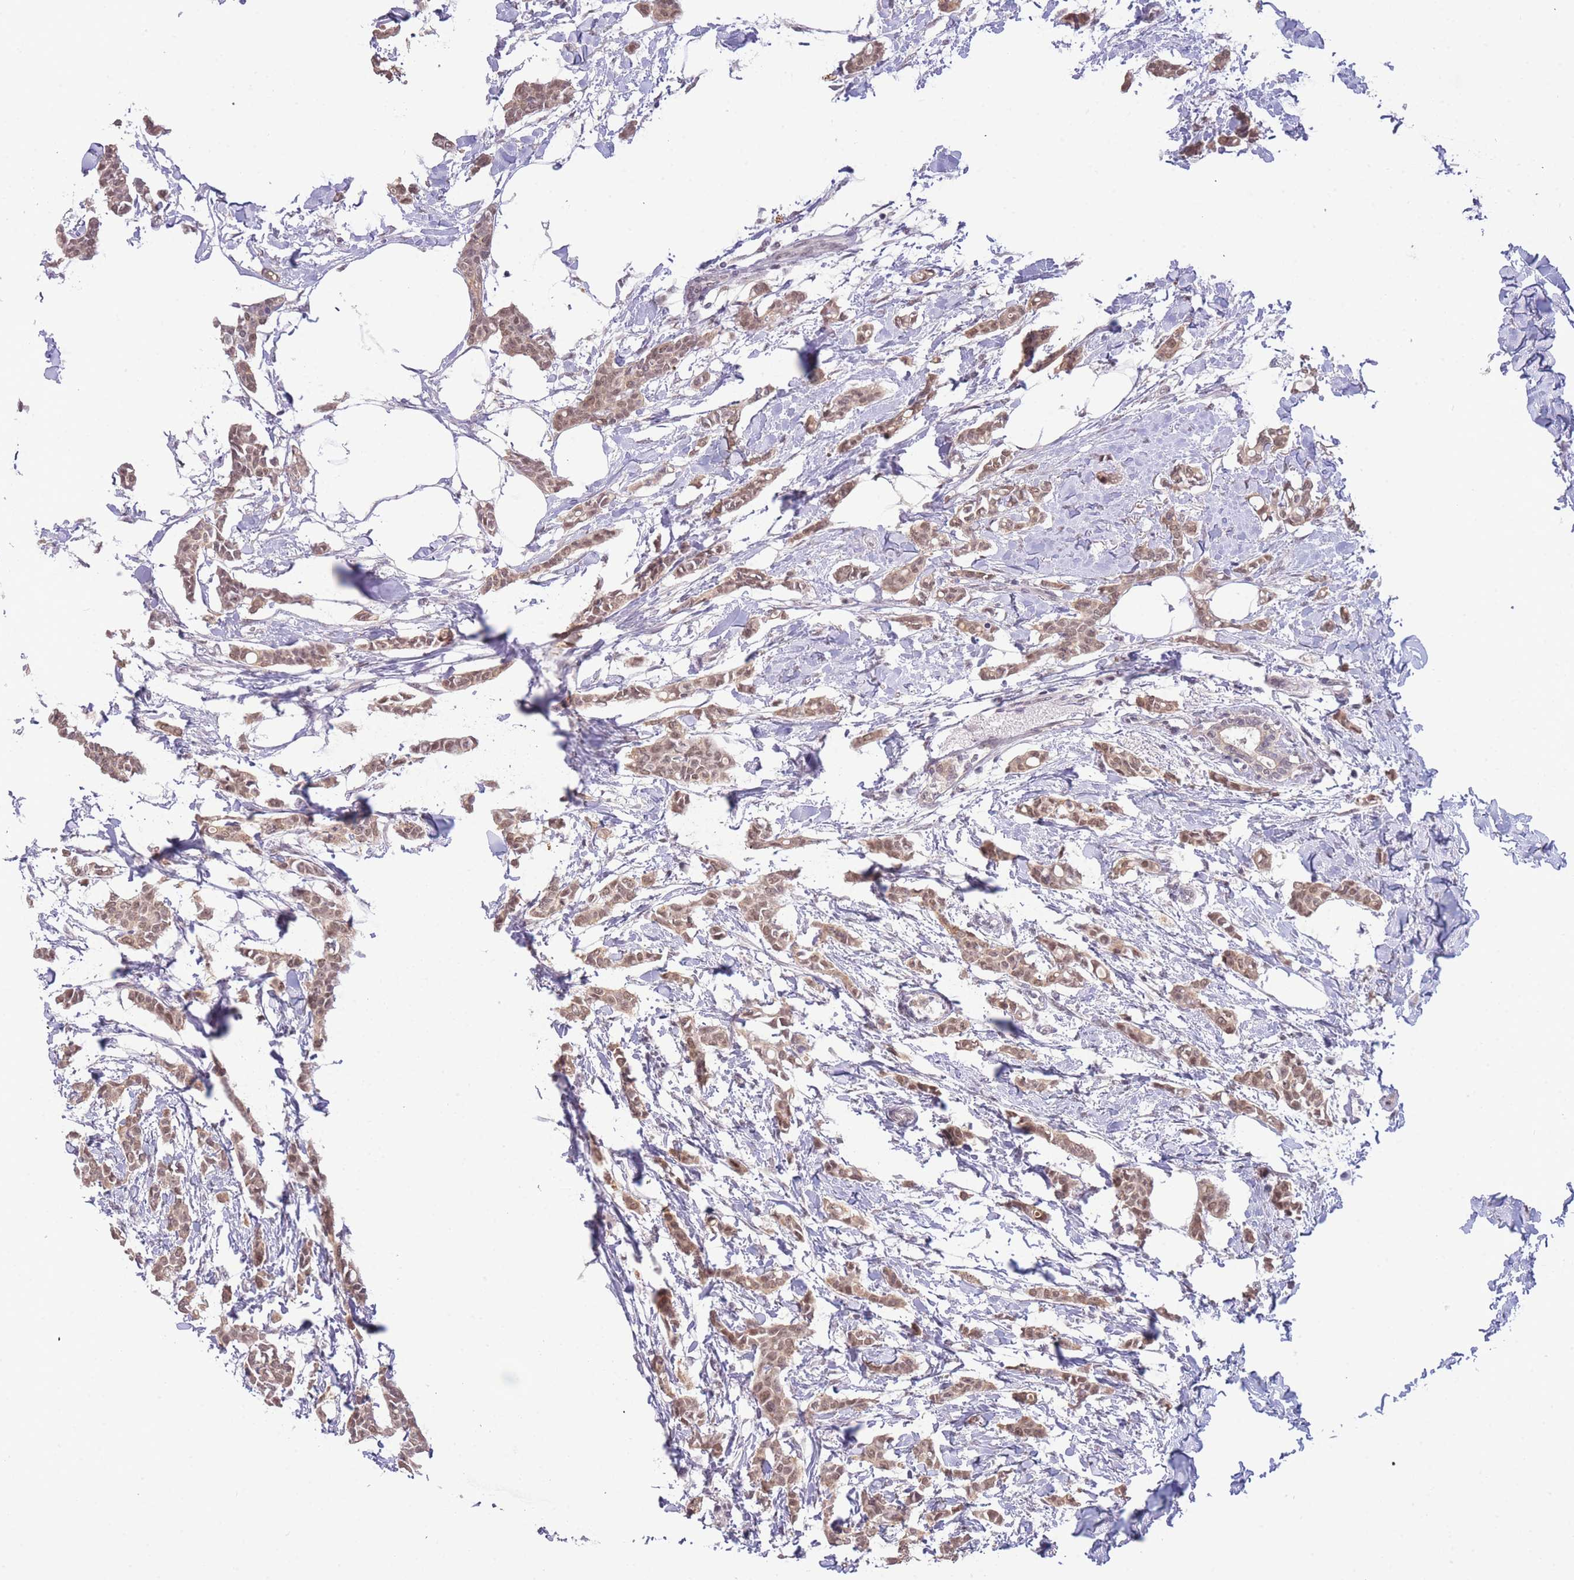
{"staining": {"intensity": "weak", "quantity": ">75%", "location": "cytoplasmic/membranous,nuclear"}, "tissue": "breast cancer", "cell_type": "Tumor cells", "image_type": "cancer", "snomed": [{"axis": "morphology", "description": "Duct carcinoma"}, {"axis": "topography", "description": "Breast"}], "caption": "DAB (3,3'-diaminobenzidine) immunohistochemical staining of infiltrating ductal carcinoma (breast) demonstrates weak cytoplasmic/membranous and nuclear protein staining in approximately >75% of tumor cells. Using DAB (3,3'-diaminobenzidine) (brown) and hematoxylin (blue) stains, captured at high magnification using brightfield microscopy.", "gene": "GOLGA6L25", "patient": {"sex": "female", "age": 41}}